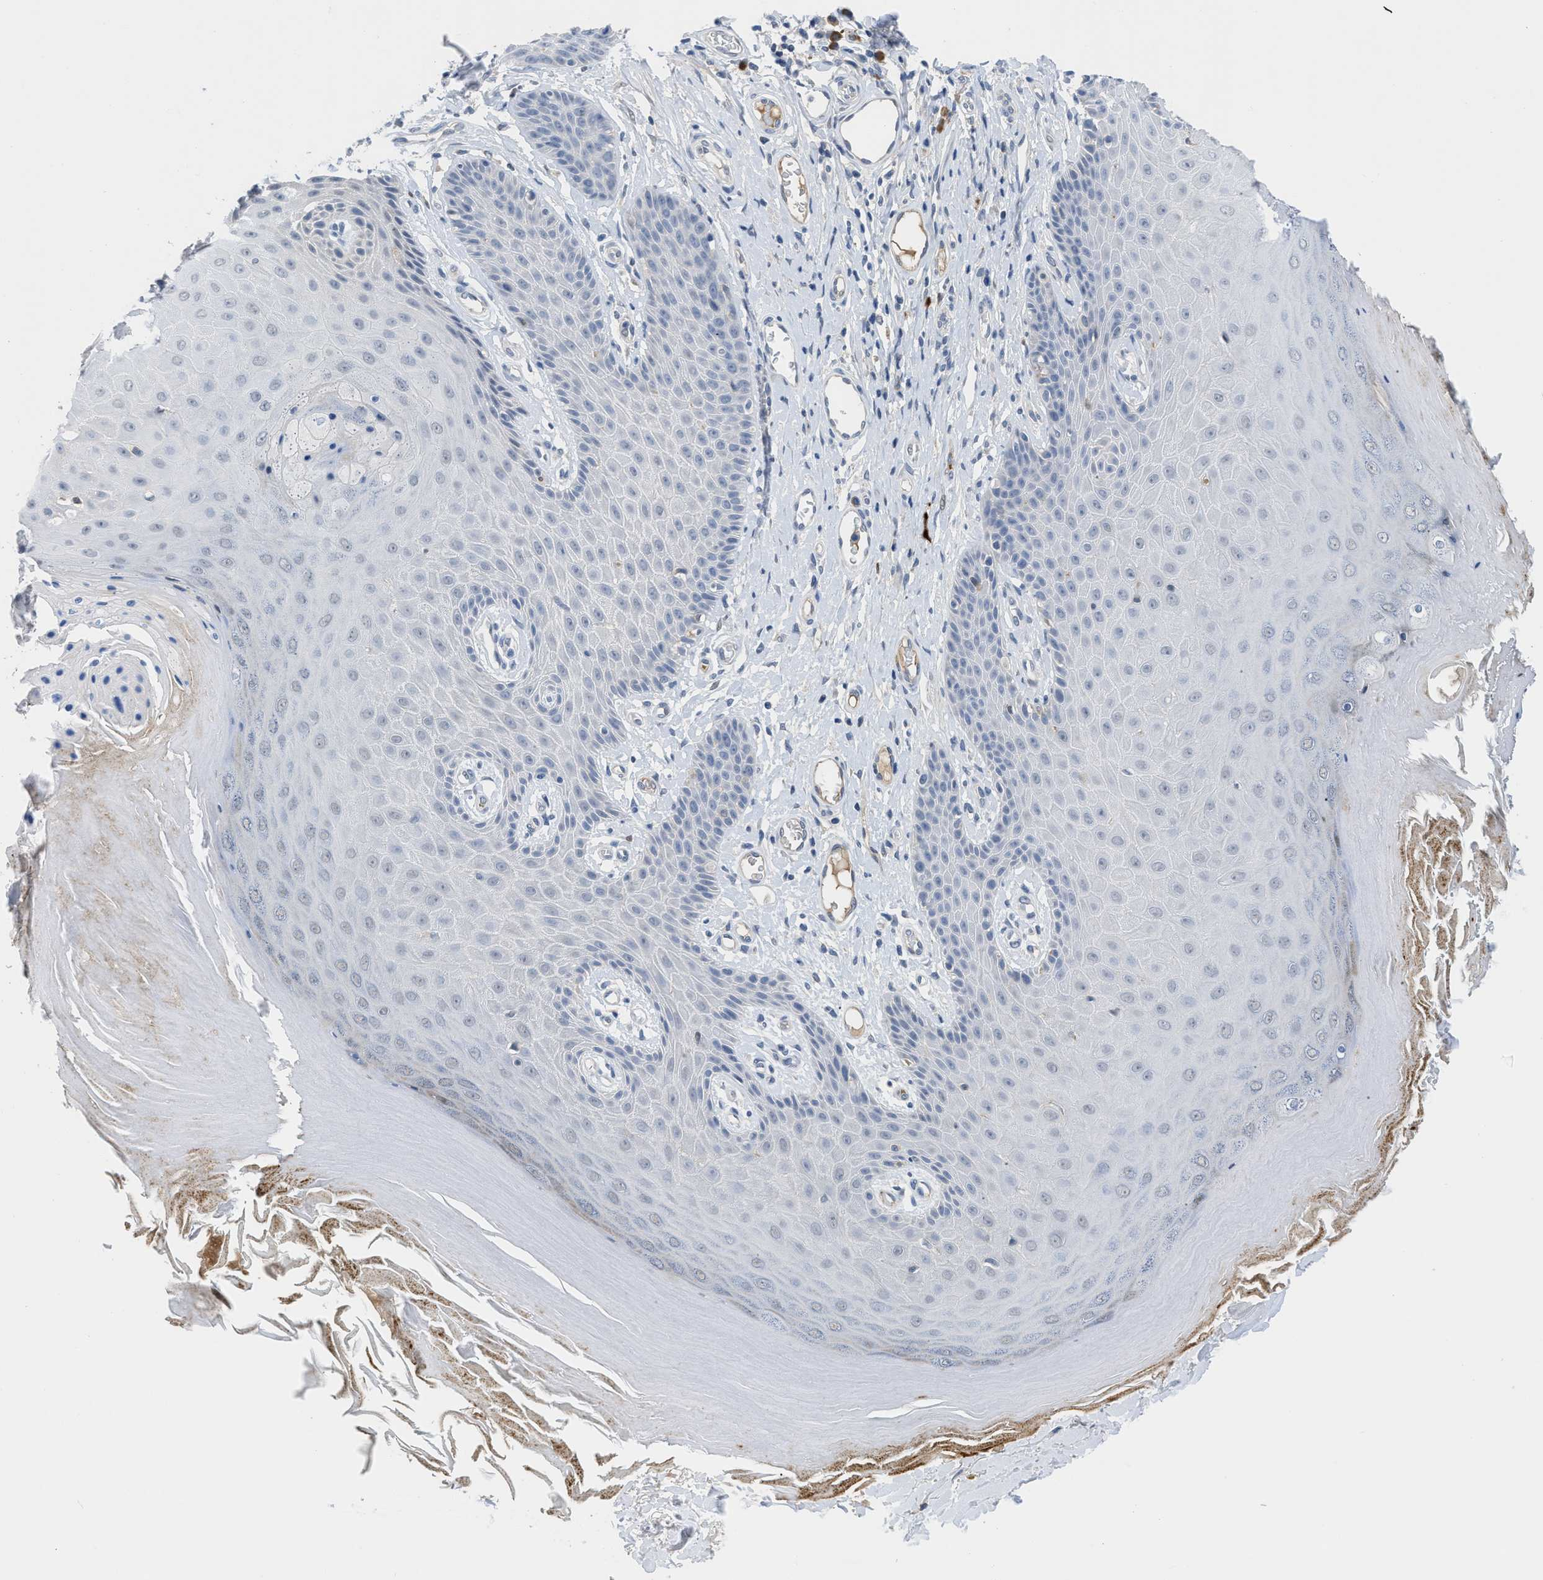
{"staining": {"intensity": "negative", "quantity": "none", "location": "none"}, "tissue": "skin", "cell_type": "Epidermal cells", "image_type": "normal", "snomed": [{"axis": "morphology", "description": "Normal tissue, NOS"}, {"axis": "topography", "description": "Vulva"}], "caption": "Micrograph shows no significant protein staining in epidermal cells of benign skin. The staining was performed using DAB to visualize the protein expression in brown, while the nuclei were stained in blue with hematoxylin (Magnification: 20x).", "gene": "OR9K2", "patient": {"sex": "female", "age": 73}}